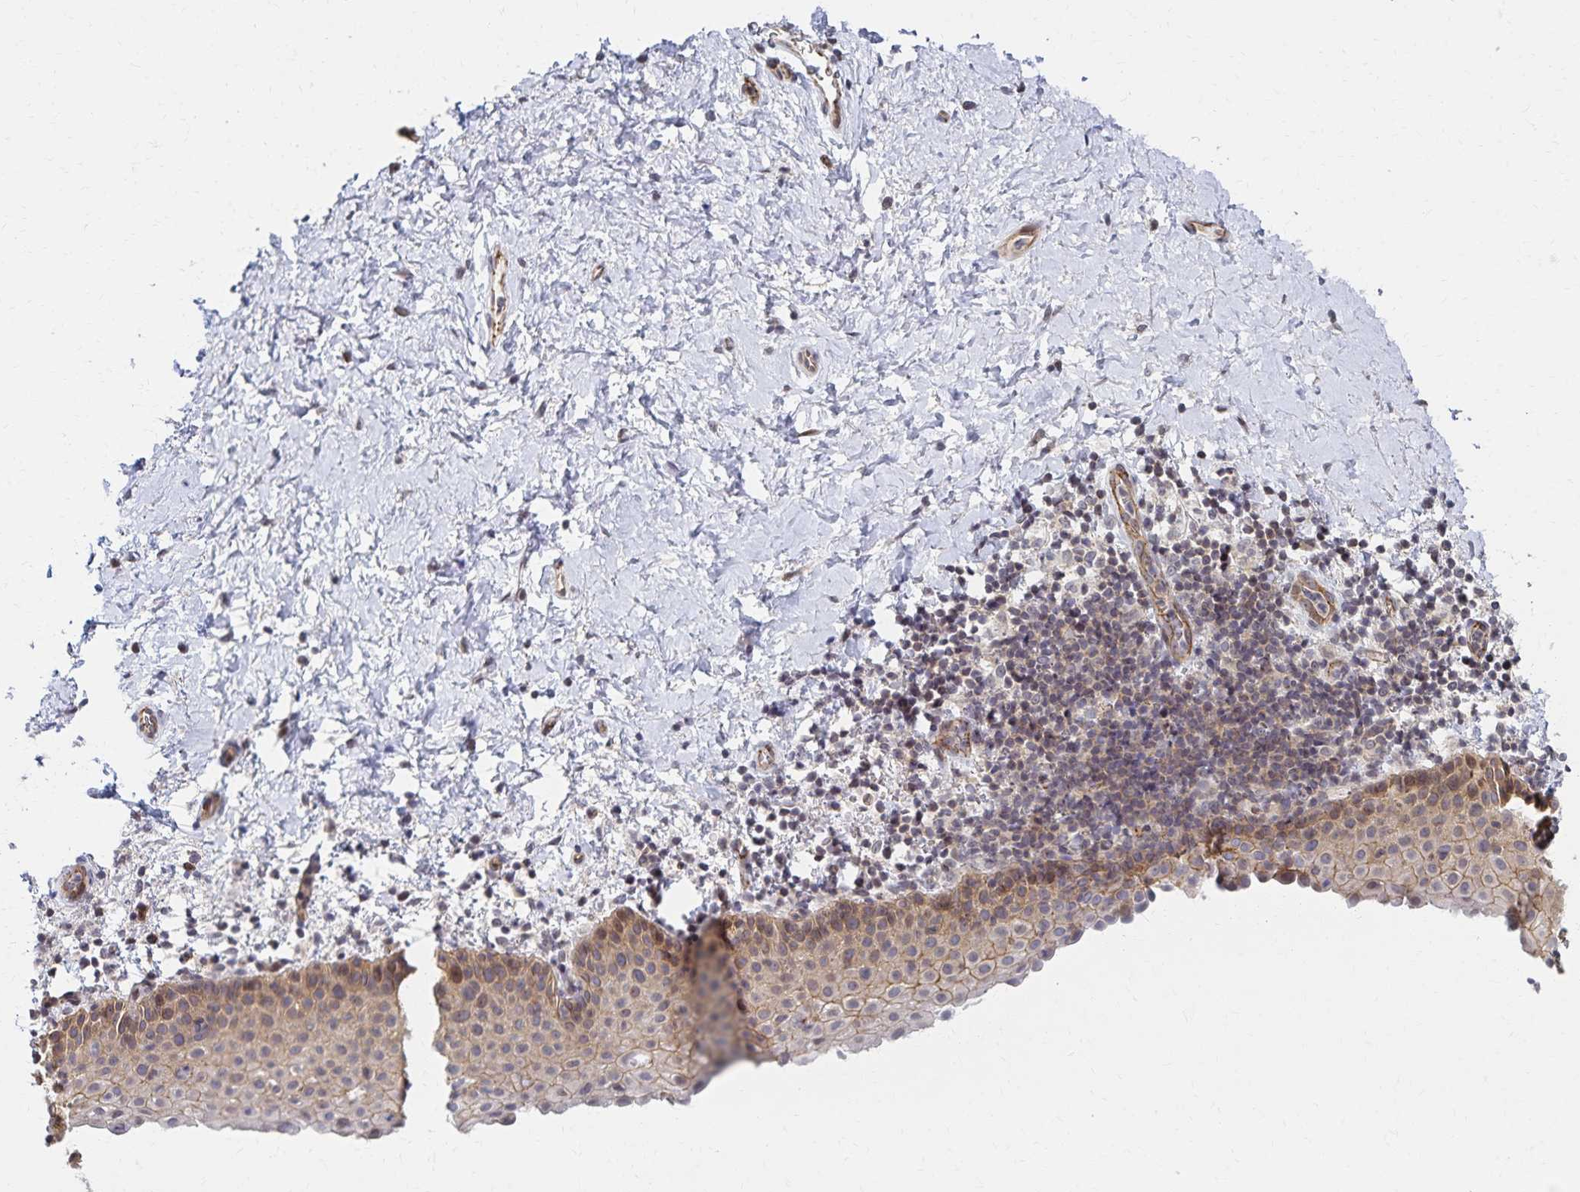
{"staining": {"intensity": "weak", "quantity": "25%-75%", "location": "cytoplasmic/membranous,nuclear"}, "tissue": "vagina", "cell_type": "Squamous epithelial cells", "image_type": "normal", "snomed": [{"axis": "morphology", "description": "Normal tissue, NOS"}, {"axis": "topography", "description": "Vagina"}], "caption": "Immunohistochemical staining of normal human vagina demonstrates weak cytoplasmic/membranous,nuclear protein staining in approximately 25%-75% of squamous epithelial cells. Using DAB (3,3'-diaminobenzidine) (brown) and hematoxylin (blue) stains, captured at high magnification using brightfield microscopy.", "gene": "RAB9B", "patient": {"sex": "female", "age": 61}}